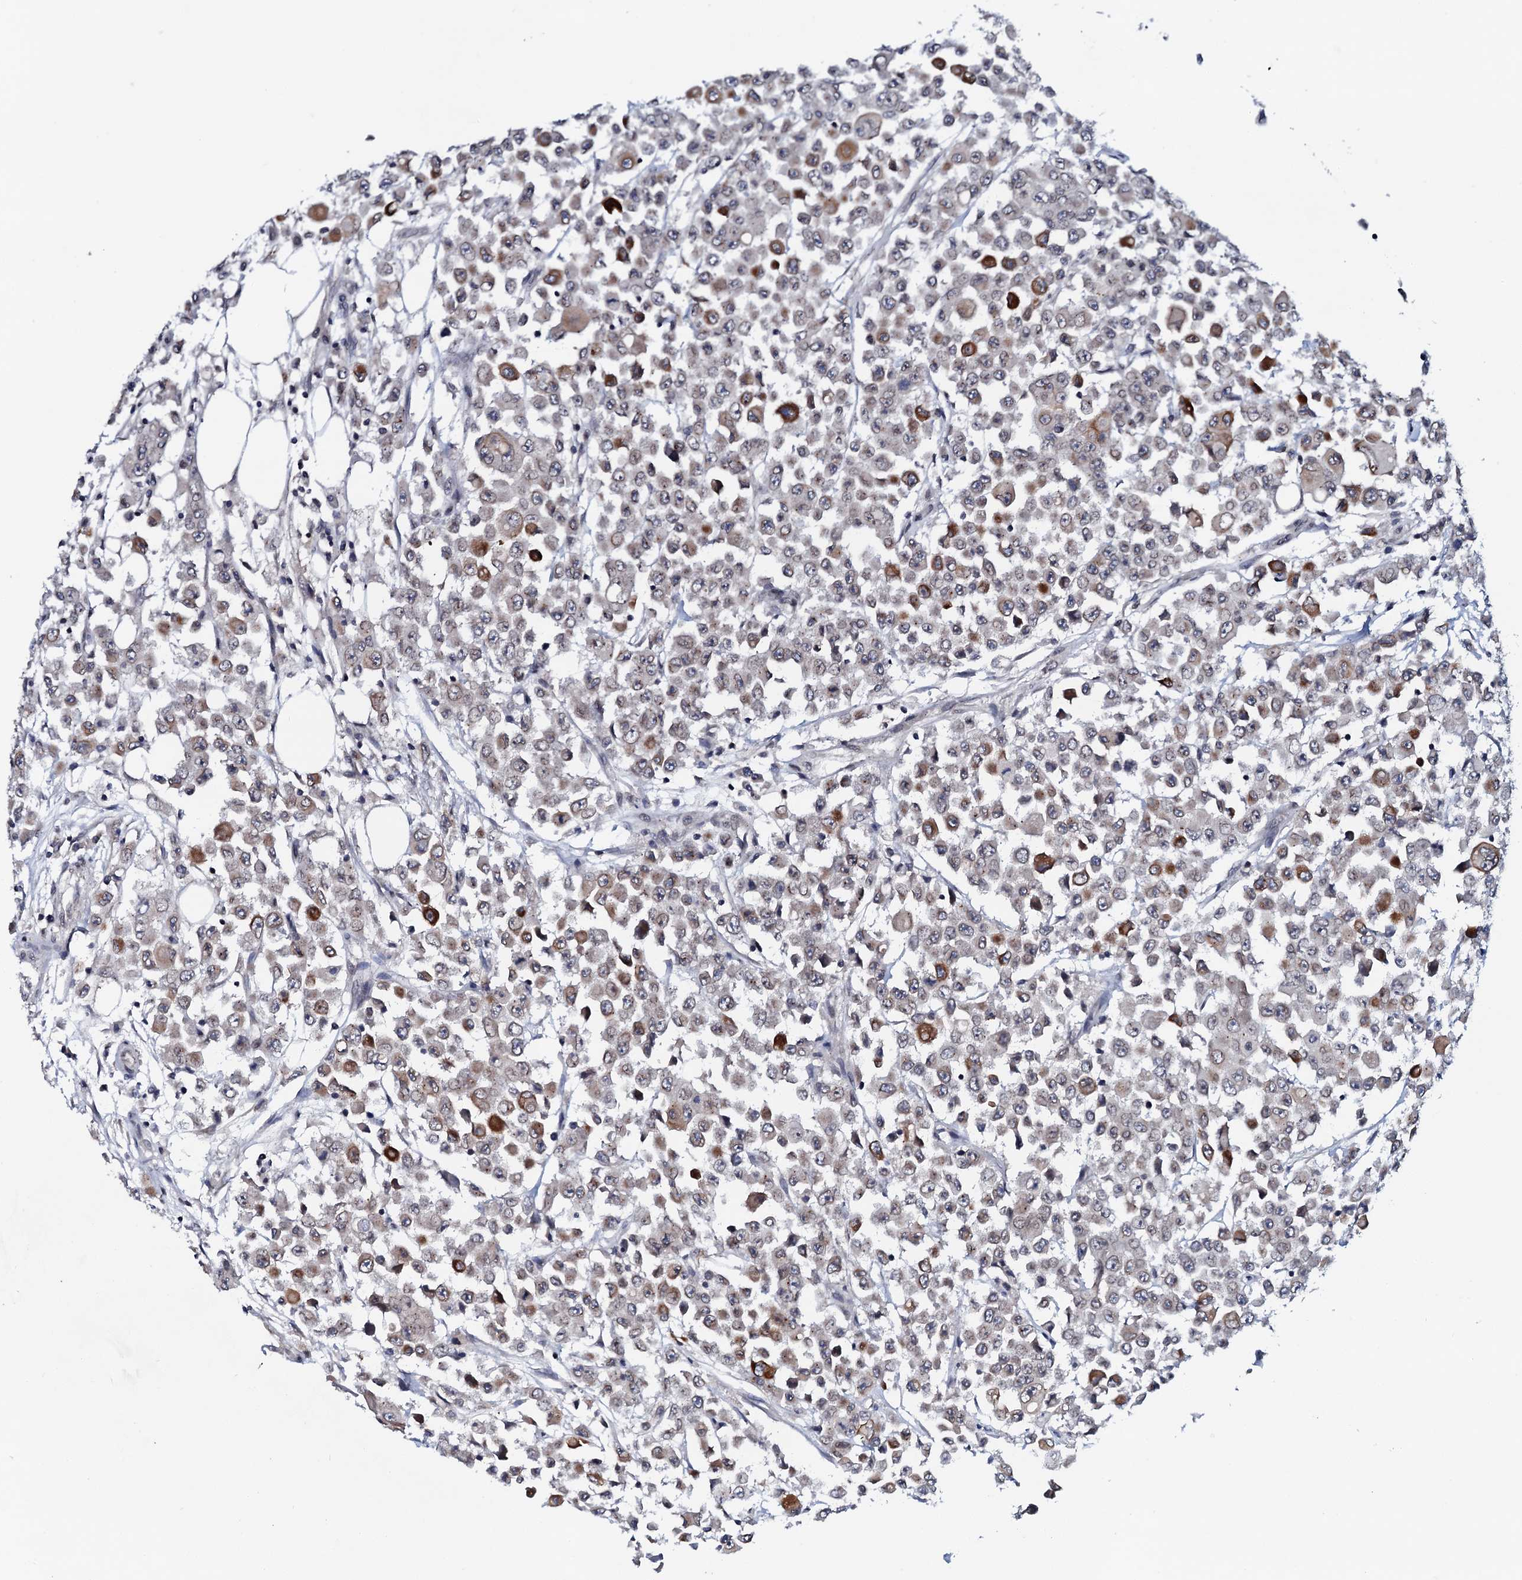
{"staining": {"intensity": "moderate", "quantity": "<25%", "location": "cytoplasmic/membranous"}, "tissue": "colorectal cancer", "cell_type": "Tumor cells", "image_type": "cancer", "snomed": [{"axis": "morphology", "description": "Adenocarcinoma, NOS"}, {"axis": "topography", "description": "Colon"}], "caption": "IHC of human colorectal adenocarcinoma displays low levels of moderate cytoplasmic/membranous expression in approximately <25% of tumor cells.", "gene": "SNTA1", "patient": {"sex": "male", "age": 51}}